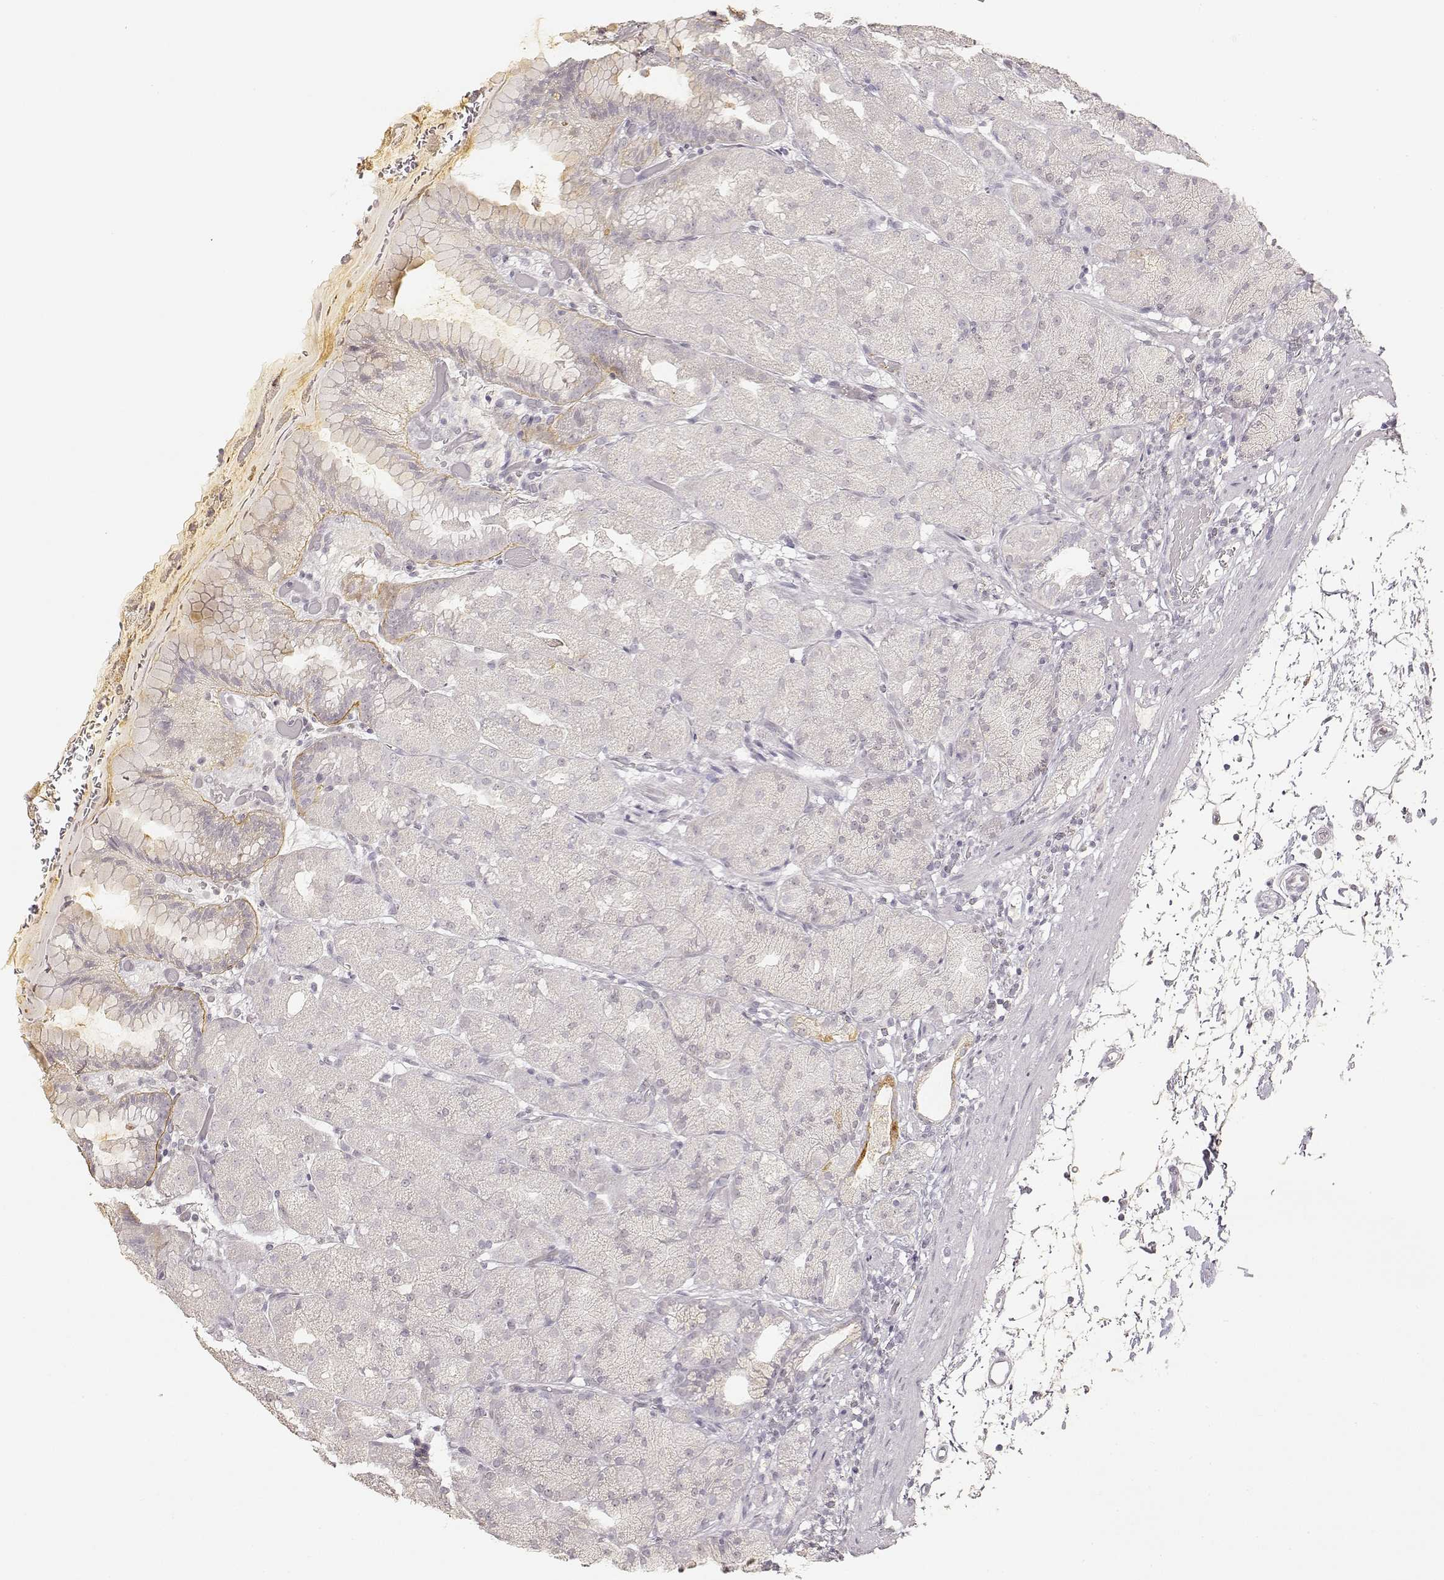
{"staining": {"intensity": "weak", "quantity": "<25%", "location": "cytoplasmic/membranous"}, "tissue": "stomach", "cell_type": "Glandular cells", "image_type": "normal", "snomed": [{"axis": "morphology", "description": "Normal tissue, NOS"}, {"axis": "topography", "description": "Stomach, upper"}, {"axis": "topography", "description": "Stomach"}, {"axis": "topography", "description": "Stomach, lower"}], "caption": "Immunohistochemistry (IHC) of benign human stomach shows no positivity in glandular cells. The staining was performed using DAB (3,3'-diaminobenzidine) to visualize the protein expression in brown, while the nuclei were stained in blue with hematoxylin (Magnification: 20x).", "gene": "LAMC2", "patient": {"sex": "male", "age": 62}}